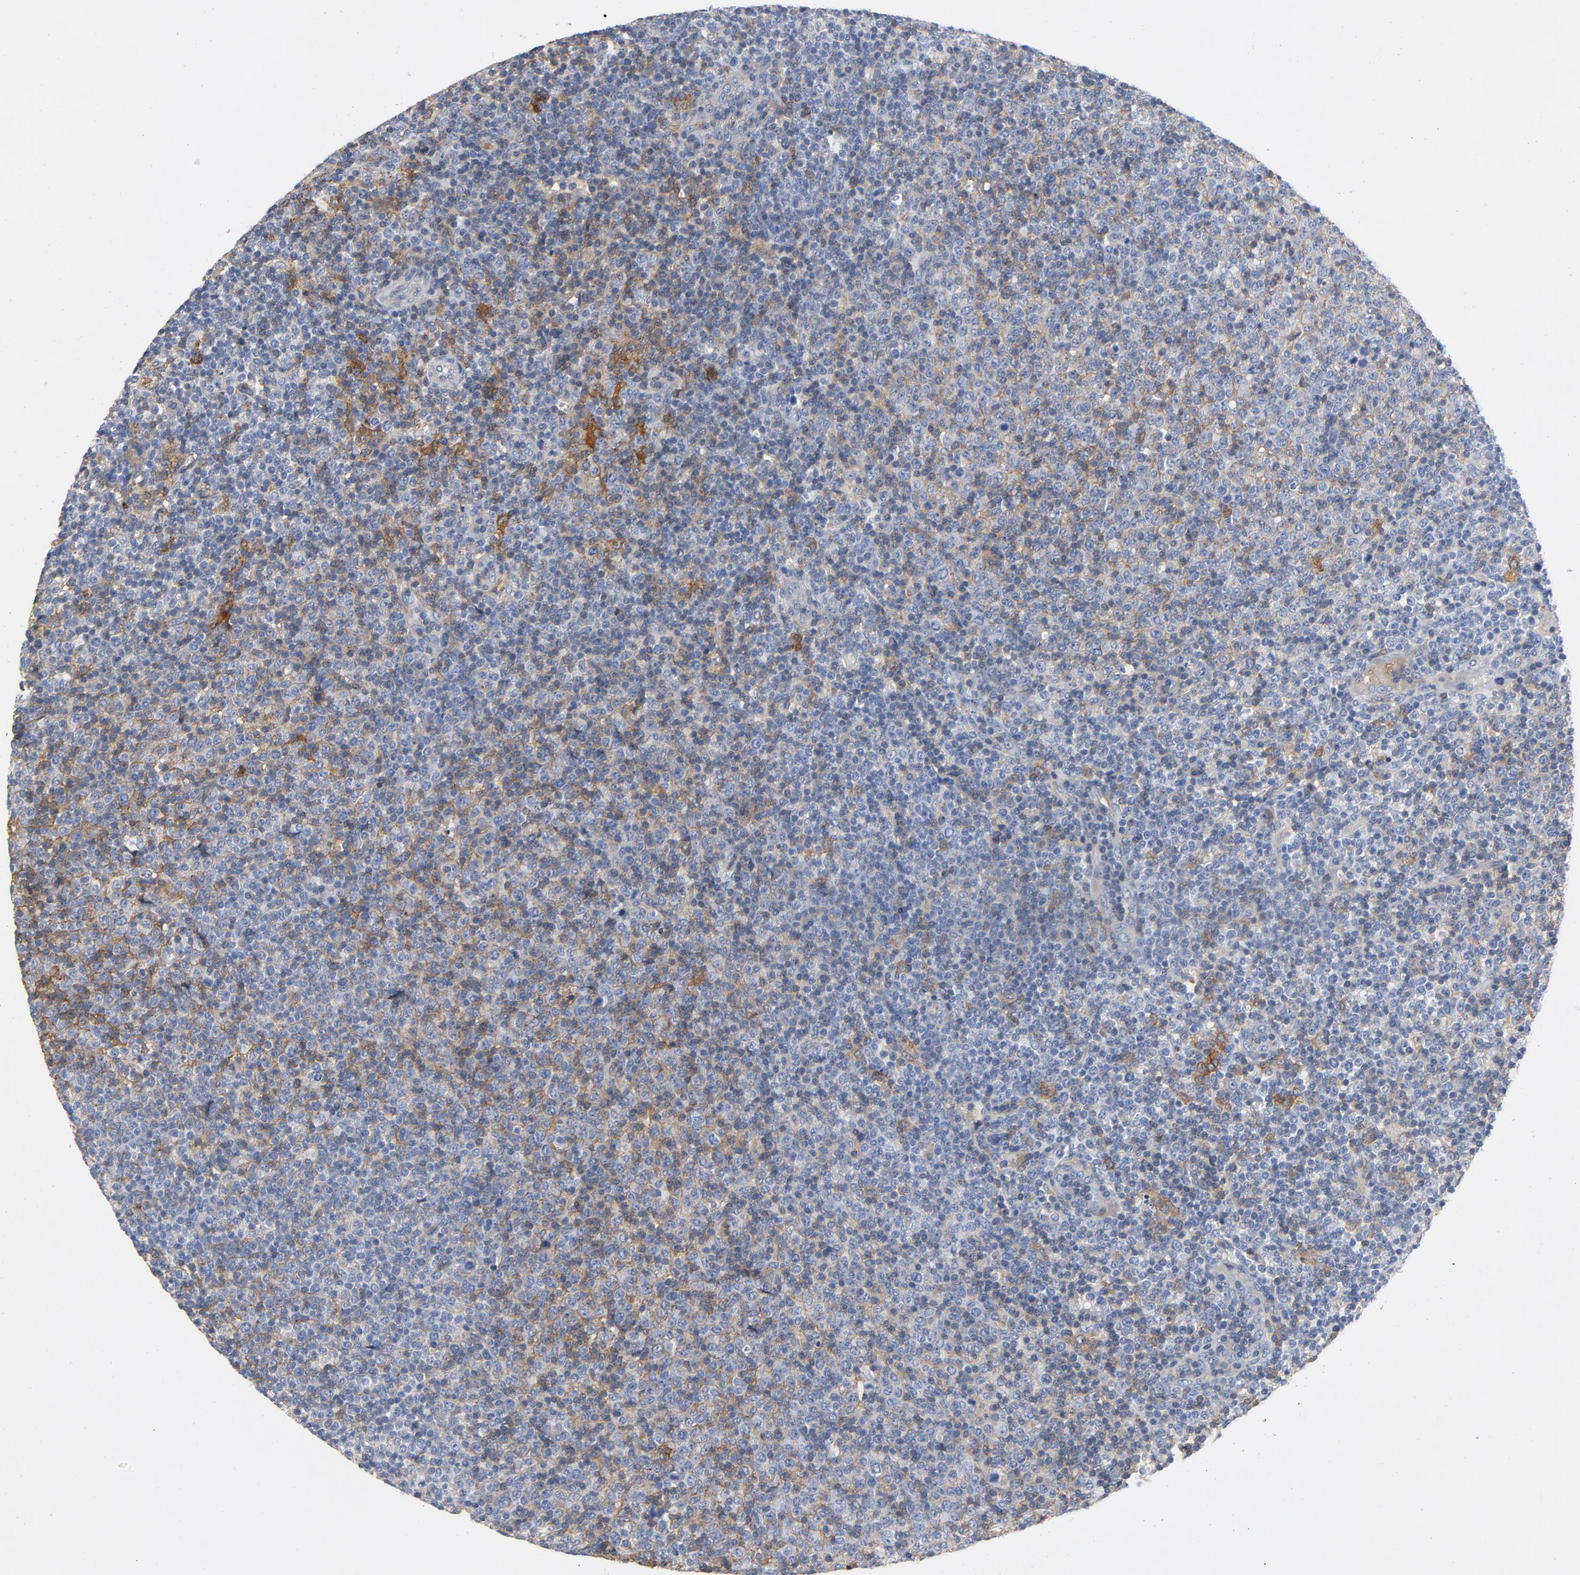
{"staining": {"intensity": "weak", "quantity": "<25%", "location": "cytoplasmic/membranous"}, "tissue": "lymphoma", "cell_type": "Tumor cells", "image_type": "cancer", "snomed": [{"axis": "morphology", "description": "Malignant lymphoma, non-Hodgkin's type, Low grade"}, {"axis": "topography", "description": "Lymph node"}], "caption": "This is a histopathology image of immunohistochemistry (IHC) staining of lymphoma, which shows no expression in tumor cells.", "gene": "SRC", "patient": {"sex": "male", "age": 70}}